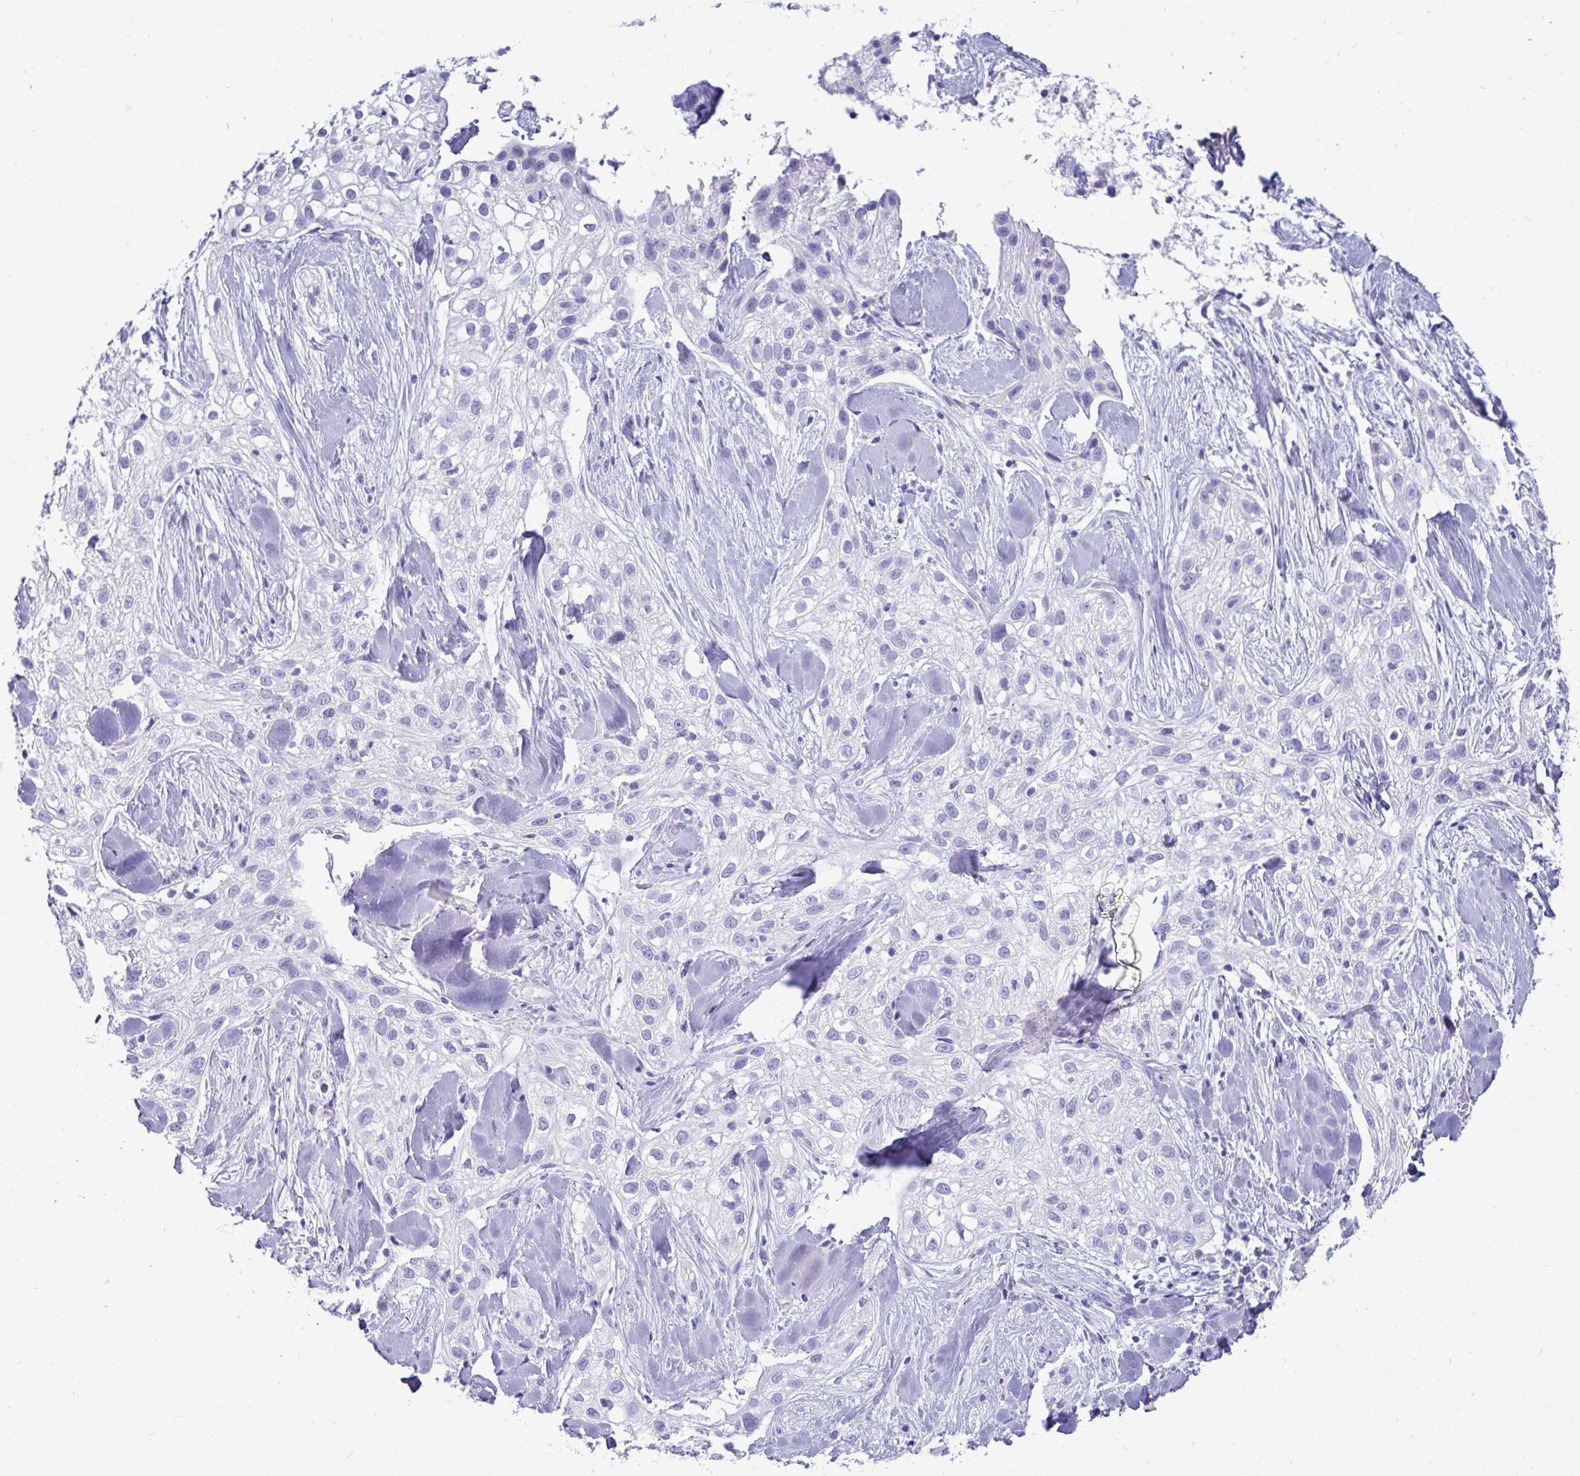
{"staining": {"intensity": "negative", "quantity": "none", "location": "none"}, "tissue": "skin cancer", "cell_type": "Tumor cells", "image_type": "cancer", "snomed": [{"axis": "morphology", "description": "Squamous cell carcinoma, NOS"}, {"axis": "topography", "description": "Skin"}], "caption": "Immunohistochemical staining of squamous cell carcinoma (skin) demonstrates no significant positivity in tumor cells. (DAB immunohistochemistry (IHC), high magnification).", "gene": "HSPB6", "patient": {"sex": "male", "age": 82}}